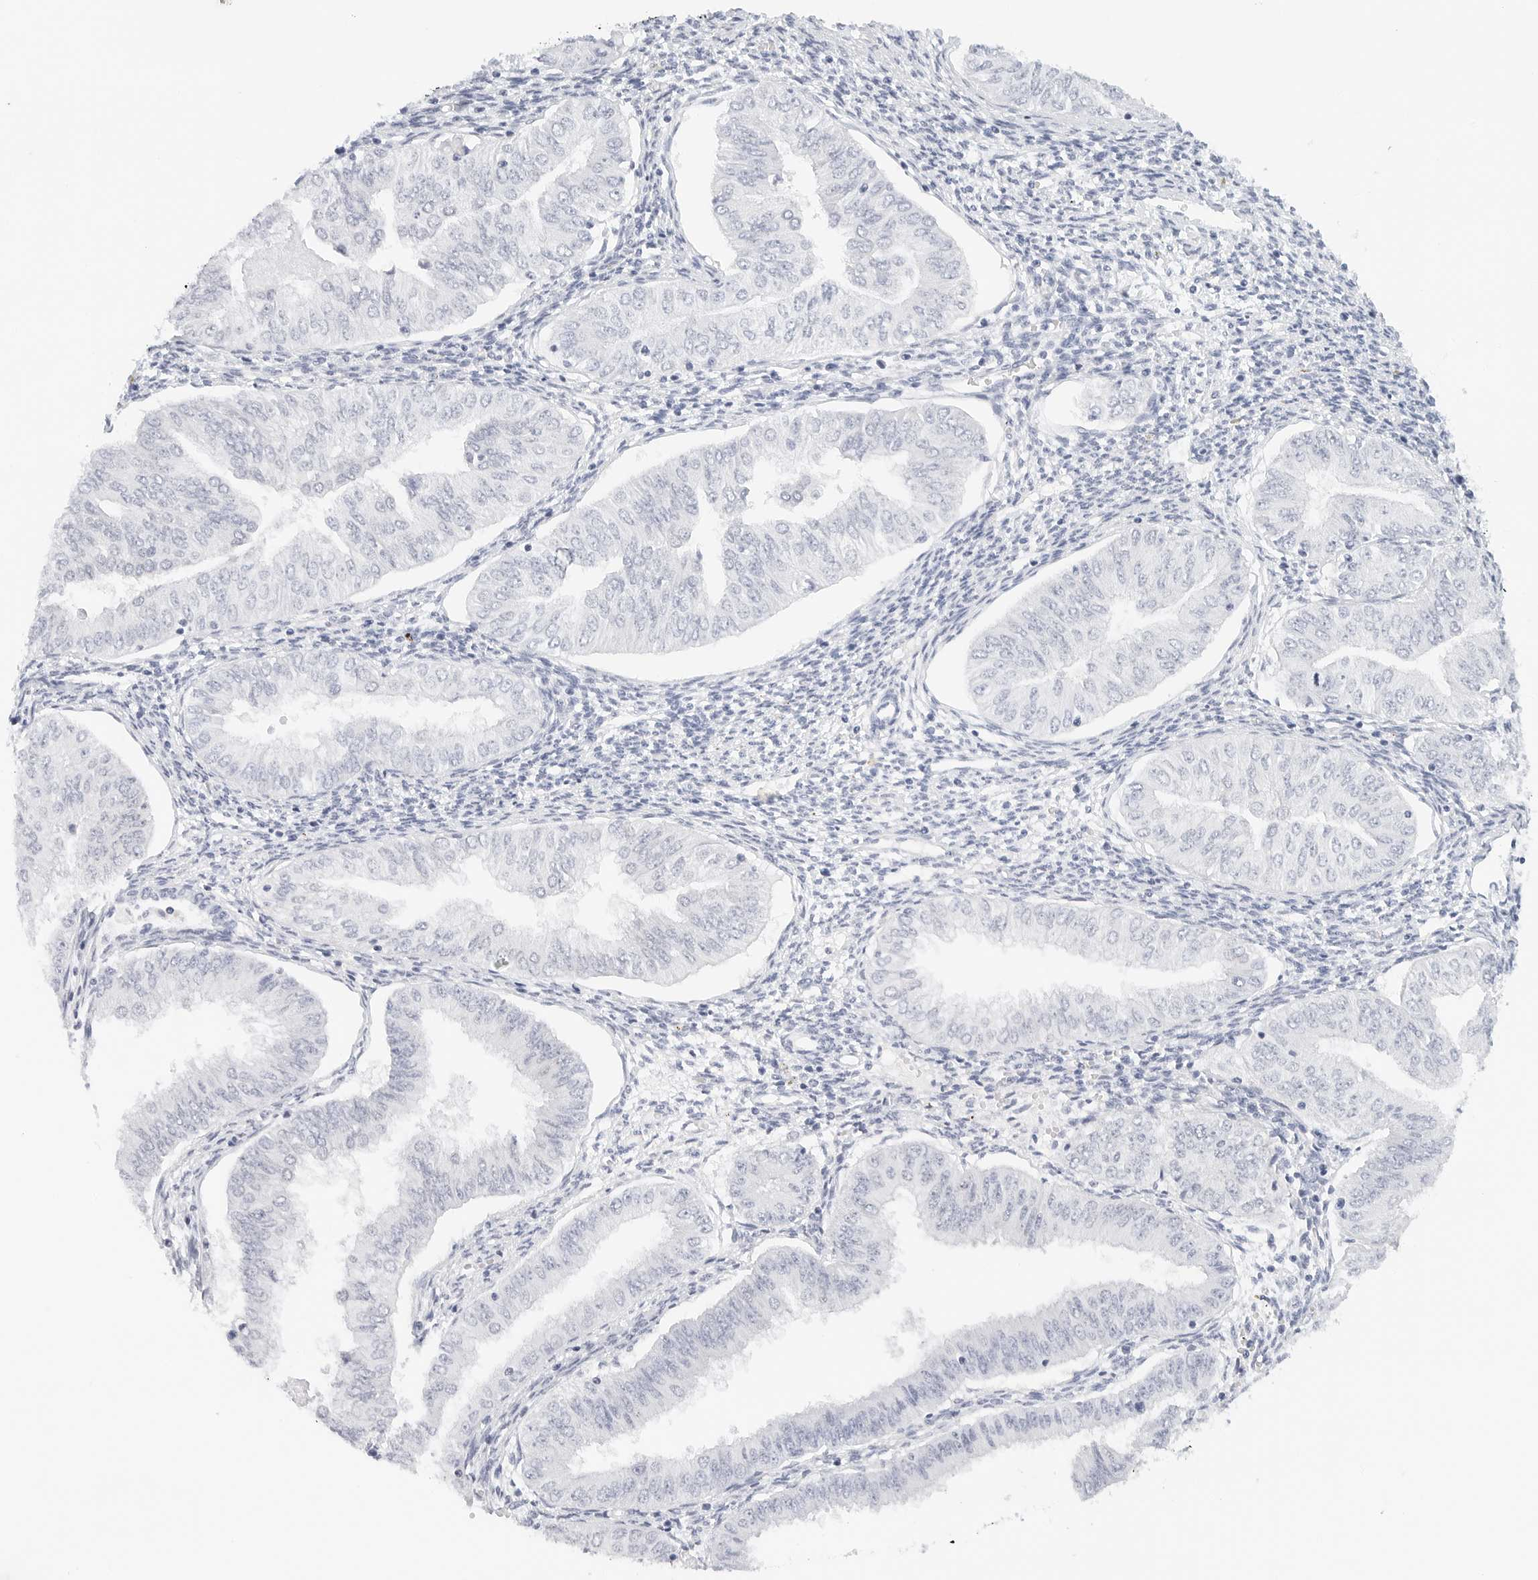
{"staining": {"intensity": "negative", "quantity": "none", "location": "none"}, "tissue": "endometrial cancer", "cell_type": "Tumor cells", "image_type": "cancer", "snomed": [{"axis": "morphology", "description": "Normal tissue, NOS"}, {"axis": "morphology", "description": "Adenocarcinoma, NOS"}, {"axis": "topography", "description": "Endometrium"}], "caption": "High power microscopy histopathology image of an IHC histopathology image of endometrial cancer, revealing no significant positivity in tumor cells. Brightfield microscopy of IHC stained with DAB (3,3'-diaminobenzidine) (brown) and hematoxylin (blue), captured at high magnification.", "gene": "CD22", "patient": {"sex": "female", "age": 53}}